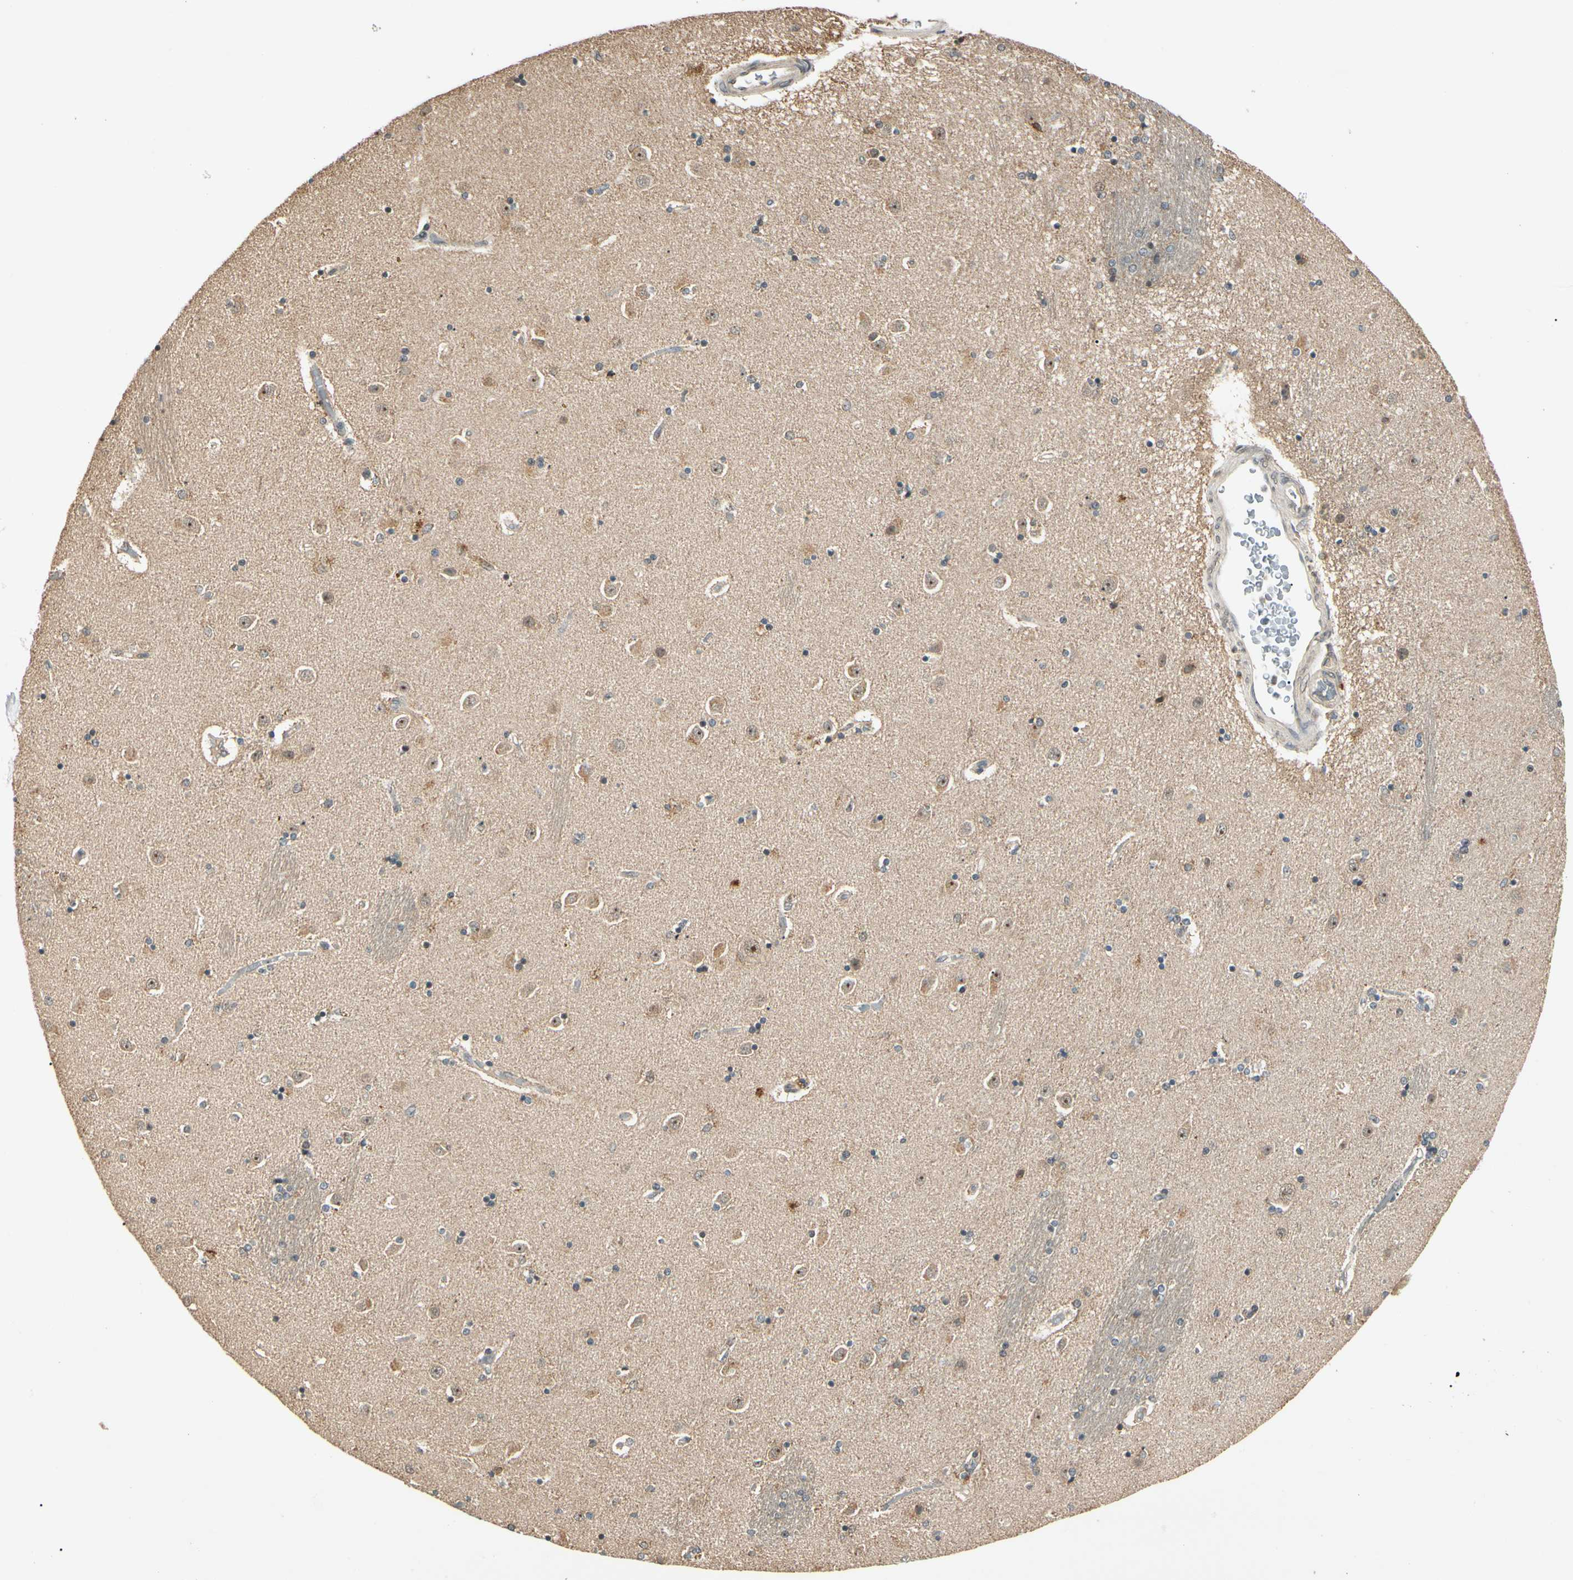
{"staining": {"intensity": "weak", "quantity": "<25%", "location": "cytoplasmic/membranous,nuclear"}, "tissue": "caudate", "cell_type": "Glial cells", "image_type": "normal", "snomed": [{"axis": "morphology", "description": "Normal tissue, NOS"}, {"axis": "topography", "description": "Lateral ventricle wall"}], "caption": "Immunohistochemistry (IHC) of benign human caudate reveals no positivity in glial cells.", "gene": "ZSCAN12", "patient": {"sex": "female", "age": 54}}